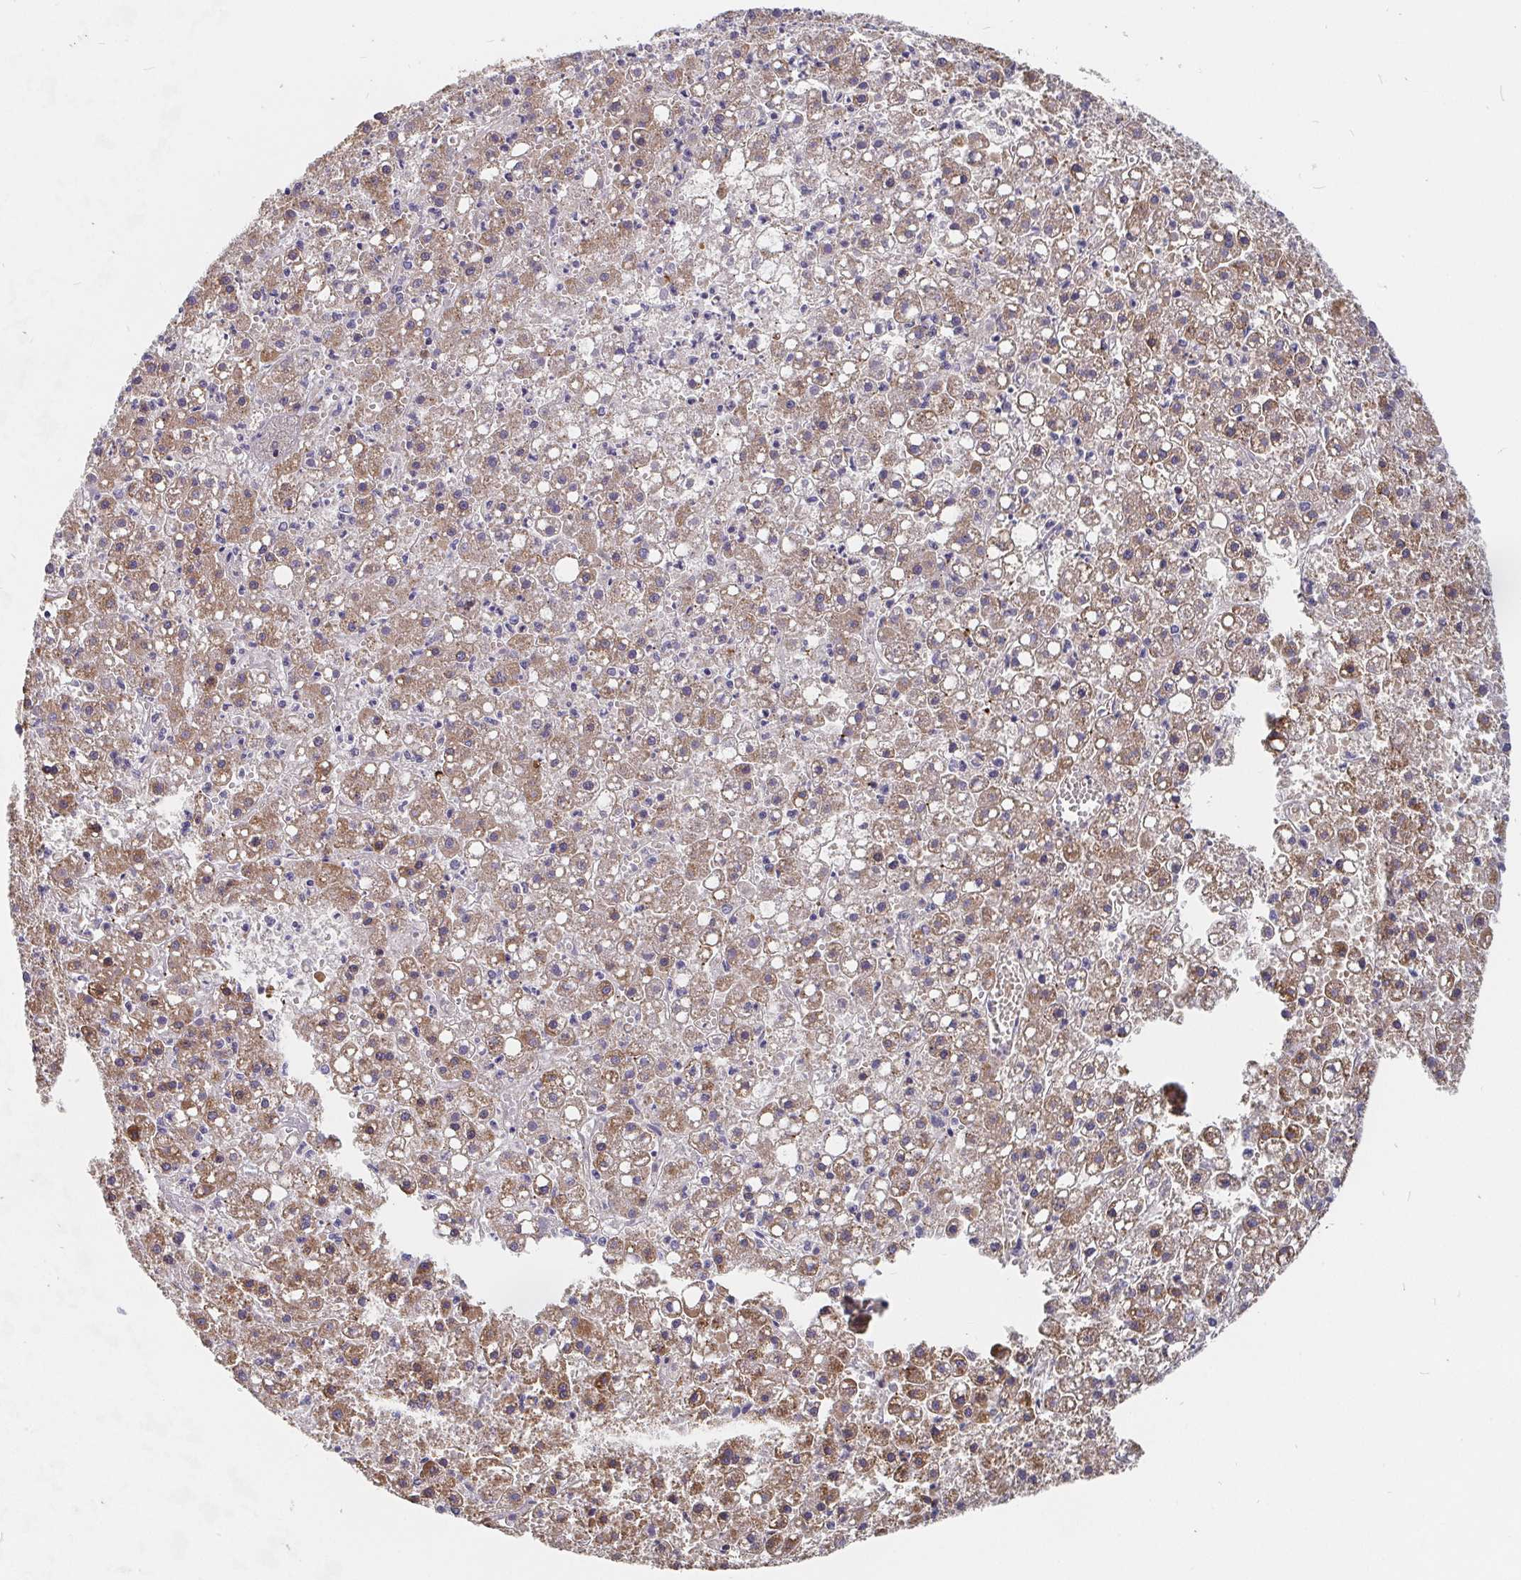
{"staining": {"intensity": "weak", "quantity": ">75%", "location": "cytoplasmic/membranous"}, "tissue": "liver cancer", "cell_type": "Tumor cells", "image_type": "cancer", "snomed": [{"axis": "morphology", "description": "Carcinoma, Hepatocellular, NOS"}, {"axis": "topography", "description": "Liver"}], "caption": "Immunohistochemistry photomicrograph of human liver hepatocellular carcinoma stained for a protein (brown), which displays low levels of weak cytoplasmic/membranous expression in approximately >75% of tumor cells.", "gene": "PDF", "patient": {"sex": "male", "age": 67}}